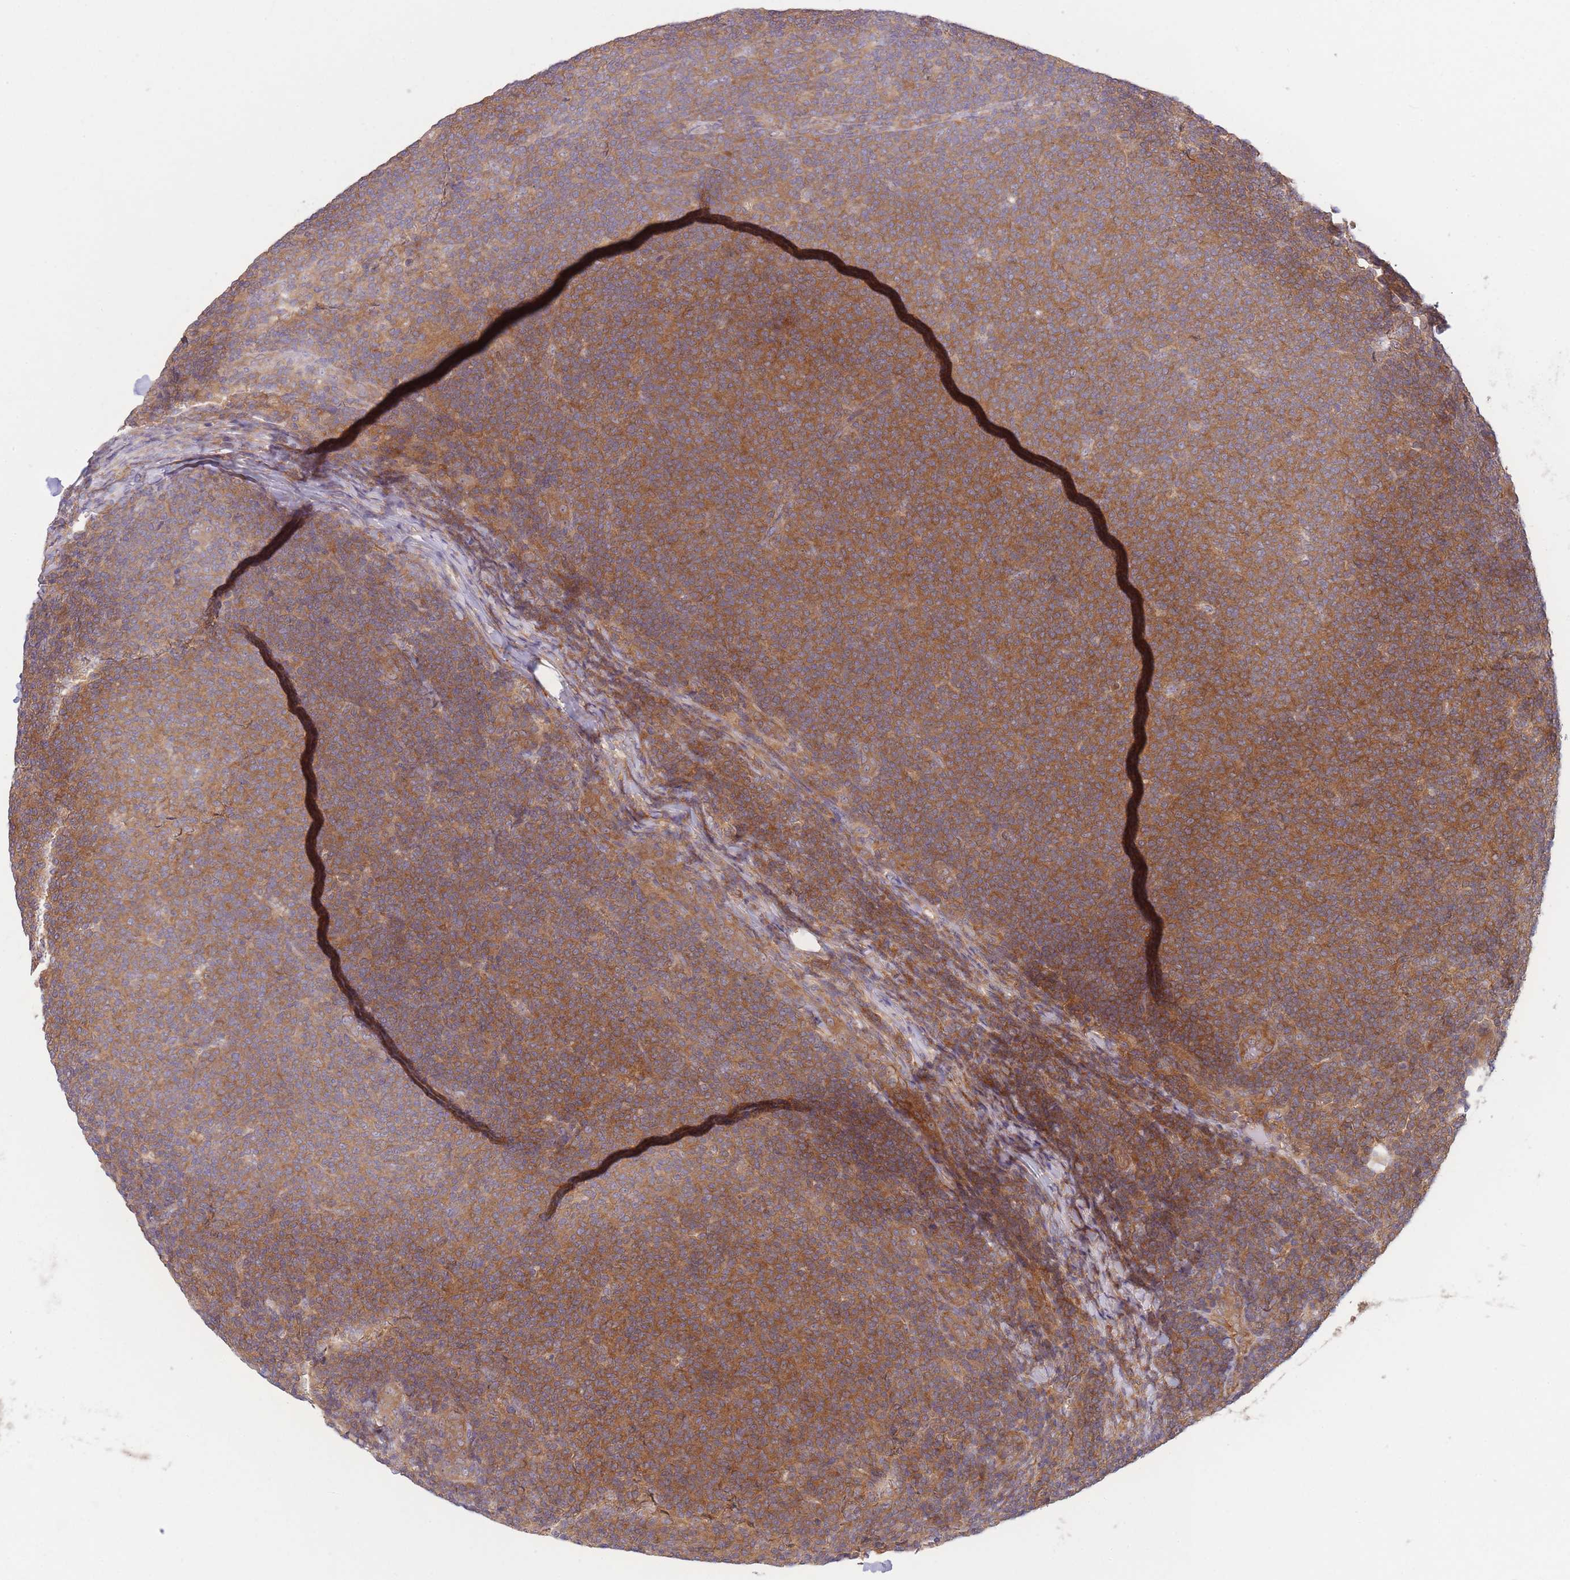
{"staining": {"intensity": "moderate", "quantity": ">75%", "location": "cytoplasmic/membranous"}, "tissue": "lymphoma", "cell_type": "Tumor cells", "image_type": "cancer", "snomed": [{"axis": "morphology", "description": "Malignant lymphoma, non-Hodgkin's type, Low grade"}, {"axis": "topography", "description": "Lymph node"}], "caption": "Immunohistochemical staining of human low-grade malignant lymphoma, non-Hodgkin's type demonstrates medium levels of moderate cytoplasmic/membranous protein staining in approximately >75% of tumor cells. Using DAB (brown) and hematoxylin (blue) stains, captured at high magnification using brightfield microscopy.", "gene": "PFDN6", "patient": {"sex": "male", "age": 66}}